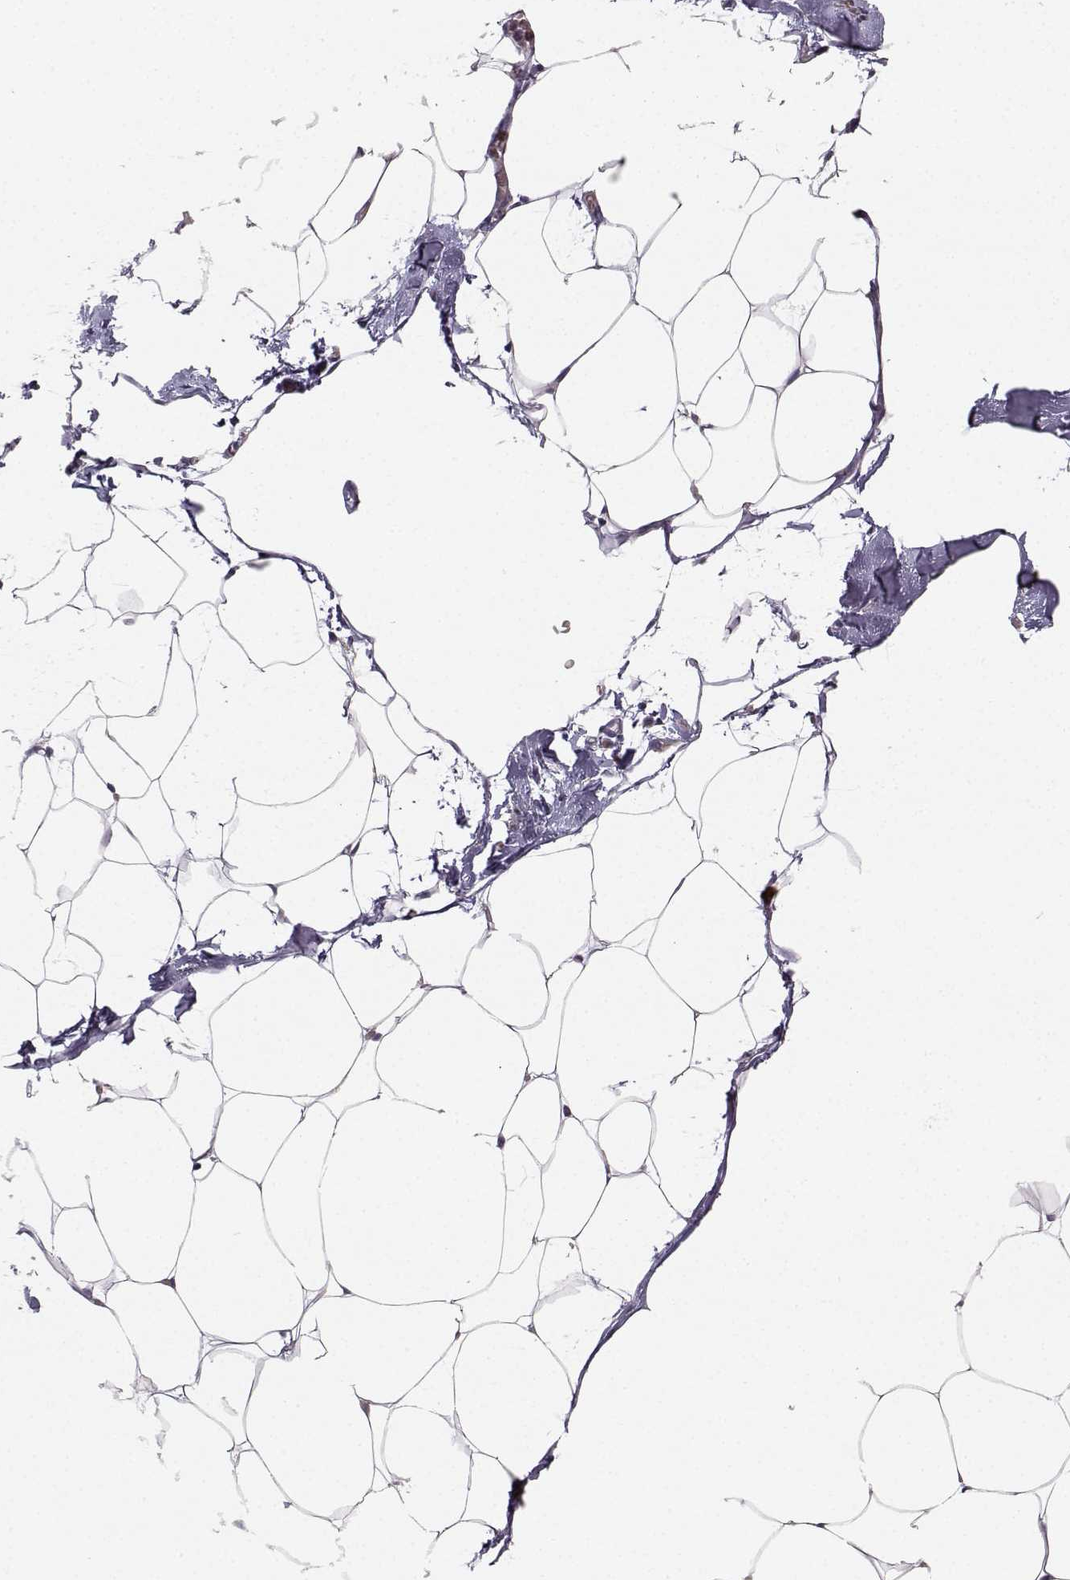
{"staining": {"intensity": "negative", "quantity": "none", "location": "none"}, "tissue": "adipose tissue", "cell_type": "Adipocytes", "image_type": "normal", "snomed": [{"axis": "morphology", "description": "Normal tissue, NOS"}, {"axis": "topography", "description": "Adipose tissue"}], "caption": "DAB (3,3'-diaminobenzidine) immunohistochemical staining of normal adipose tissue exhibits no significant positivity in adipocytes.", "gene": "OPRD1", "patient": {"sex": "male", "age": 57}}